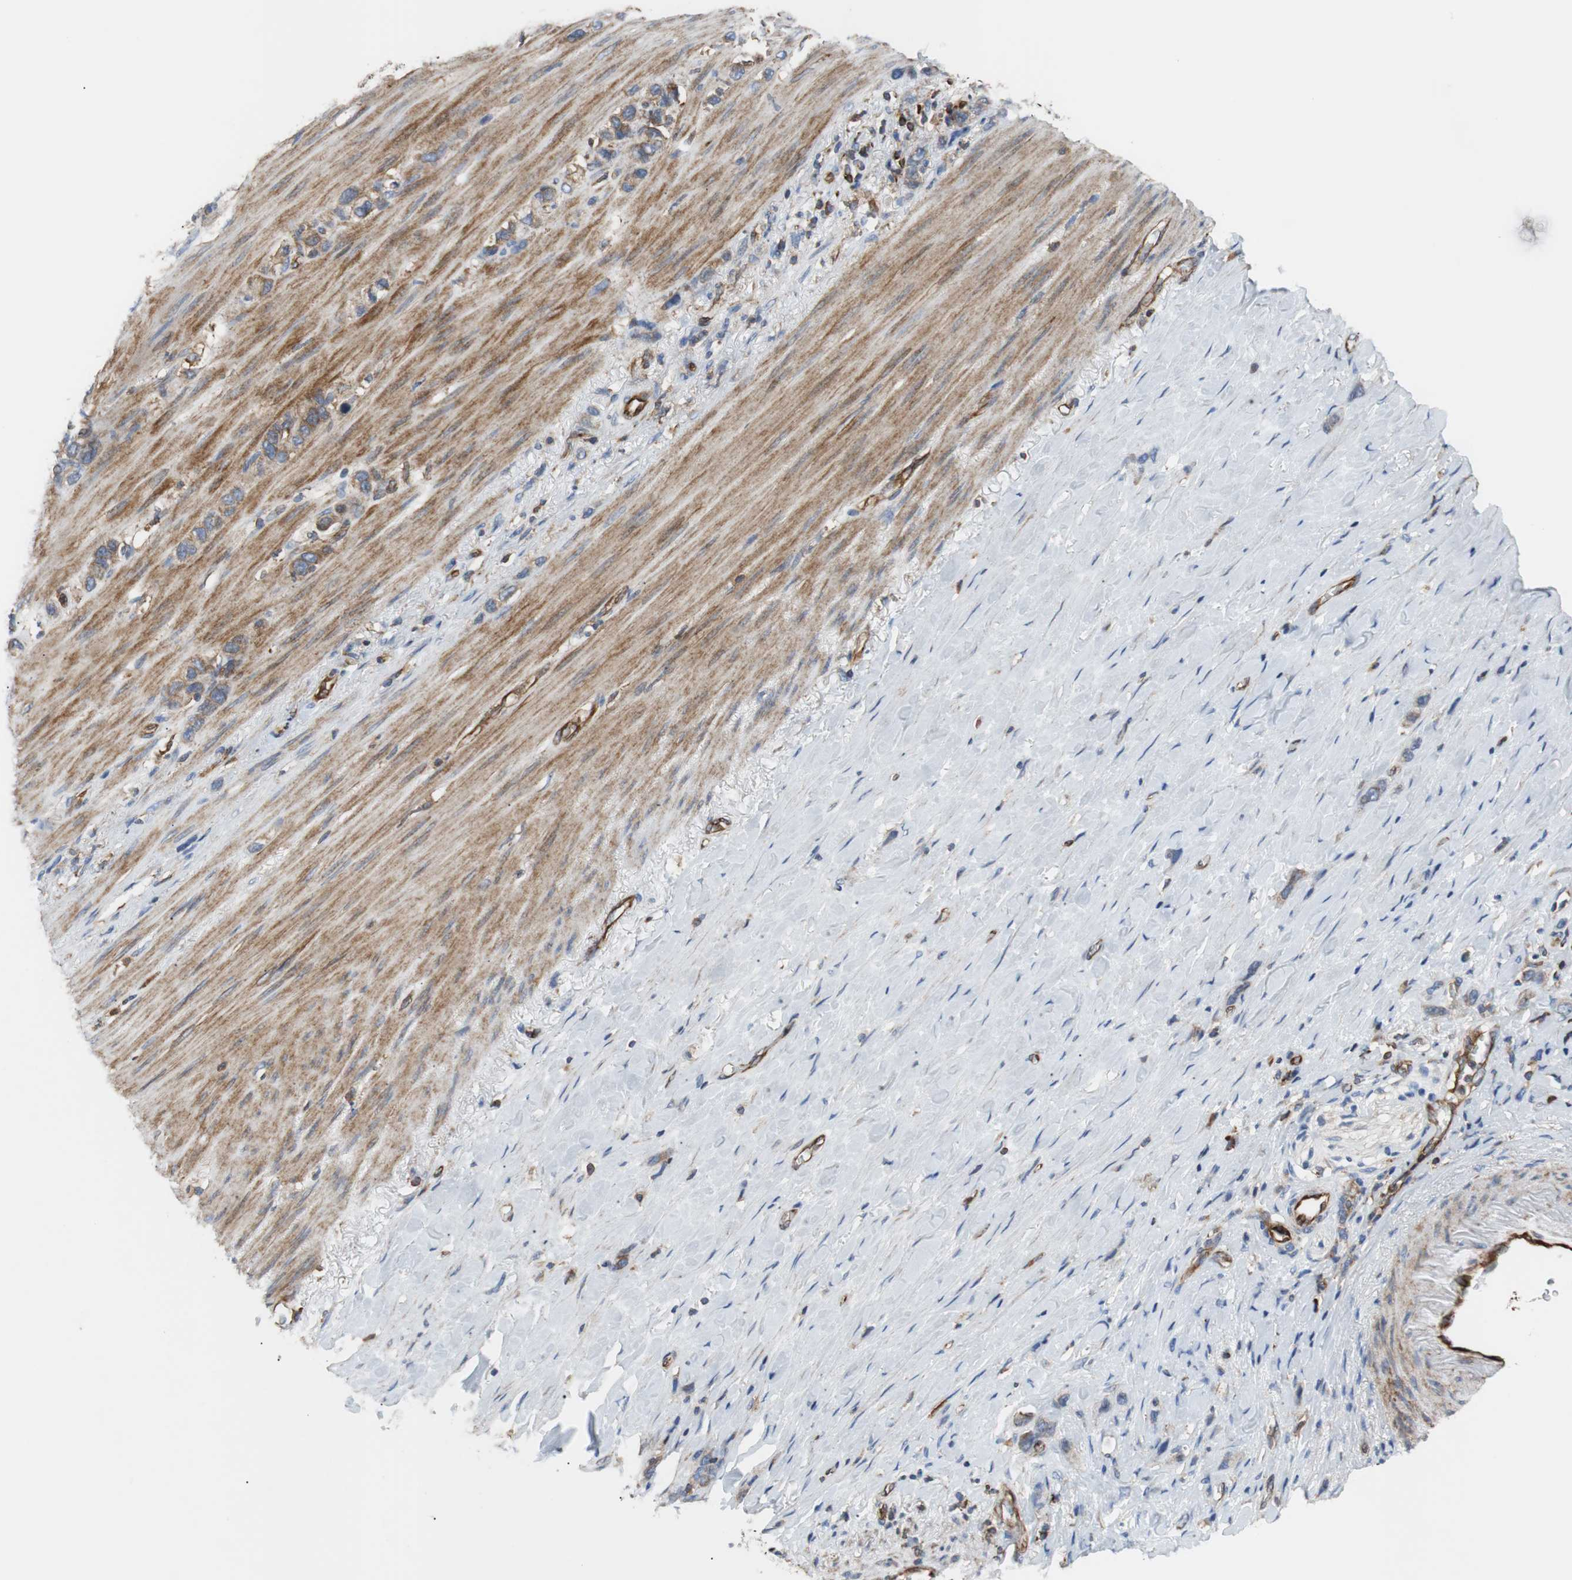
{"staining": {"intensity": "weak", "quantity": ">75%", "location": "cytoplasmic/membranous"}, "tissue": "stomach cancer", "cell_type": "Tumor cells", "image_type": "cancer", "snomed": [{"axis": "morphology", "description": "Normal tissue, NOS"}, {"axis": "morphology", "description": "Adenocarcinoma, NOS"}, {"axis": "morphology", "description": "Adenocarcinoma, High grade"}, {"axis": "topography", "description": "Stomach, upper"}, {"axis": "topography", "description": "Stomach"}], "caption": "Adenocarcinoma (high-grade) (stomach) stained with immunohistochemistry (IHC) demonstrates weak cytoplasmic/membranous positivity in approximately >75% of tumor cells. The protein is shown in brown color, while the nuclei are stained blue.", "gene": "PLCG2", "patient": {"sex": "female", "age": 65}}